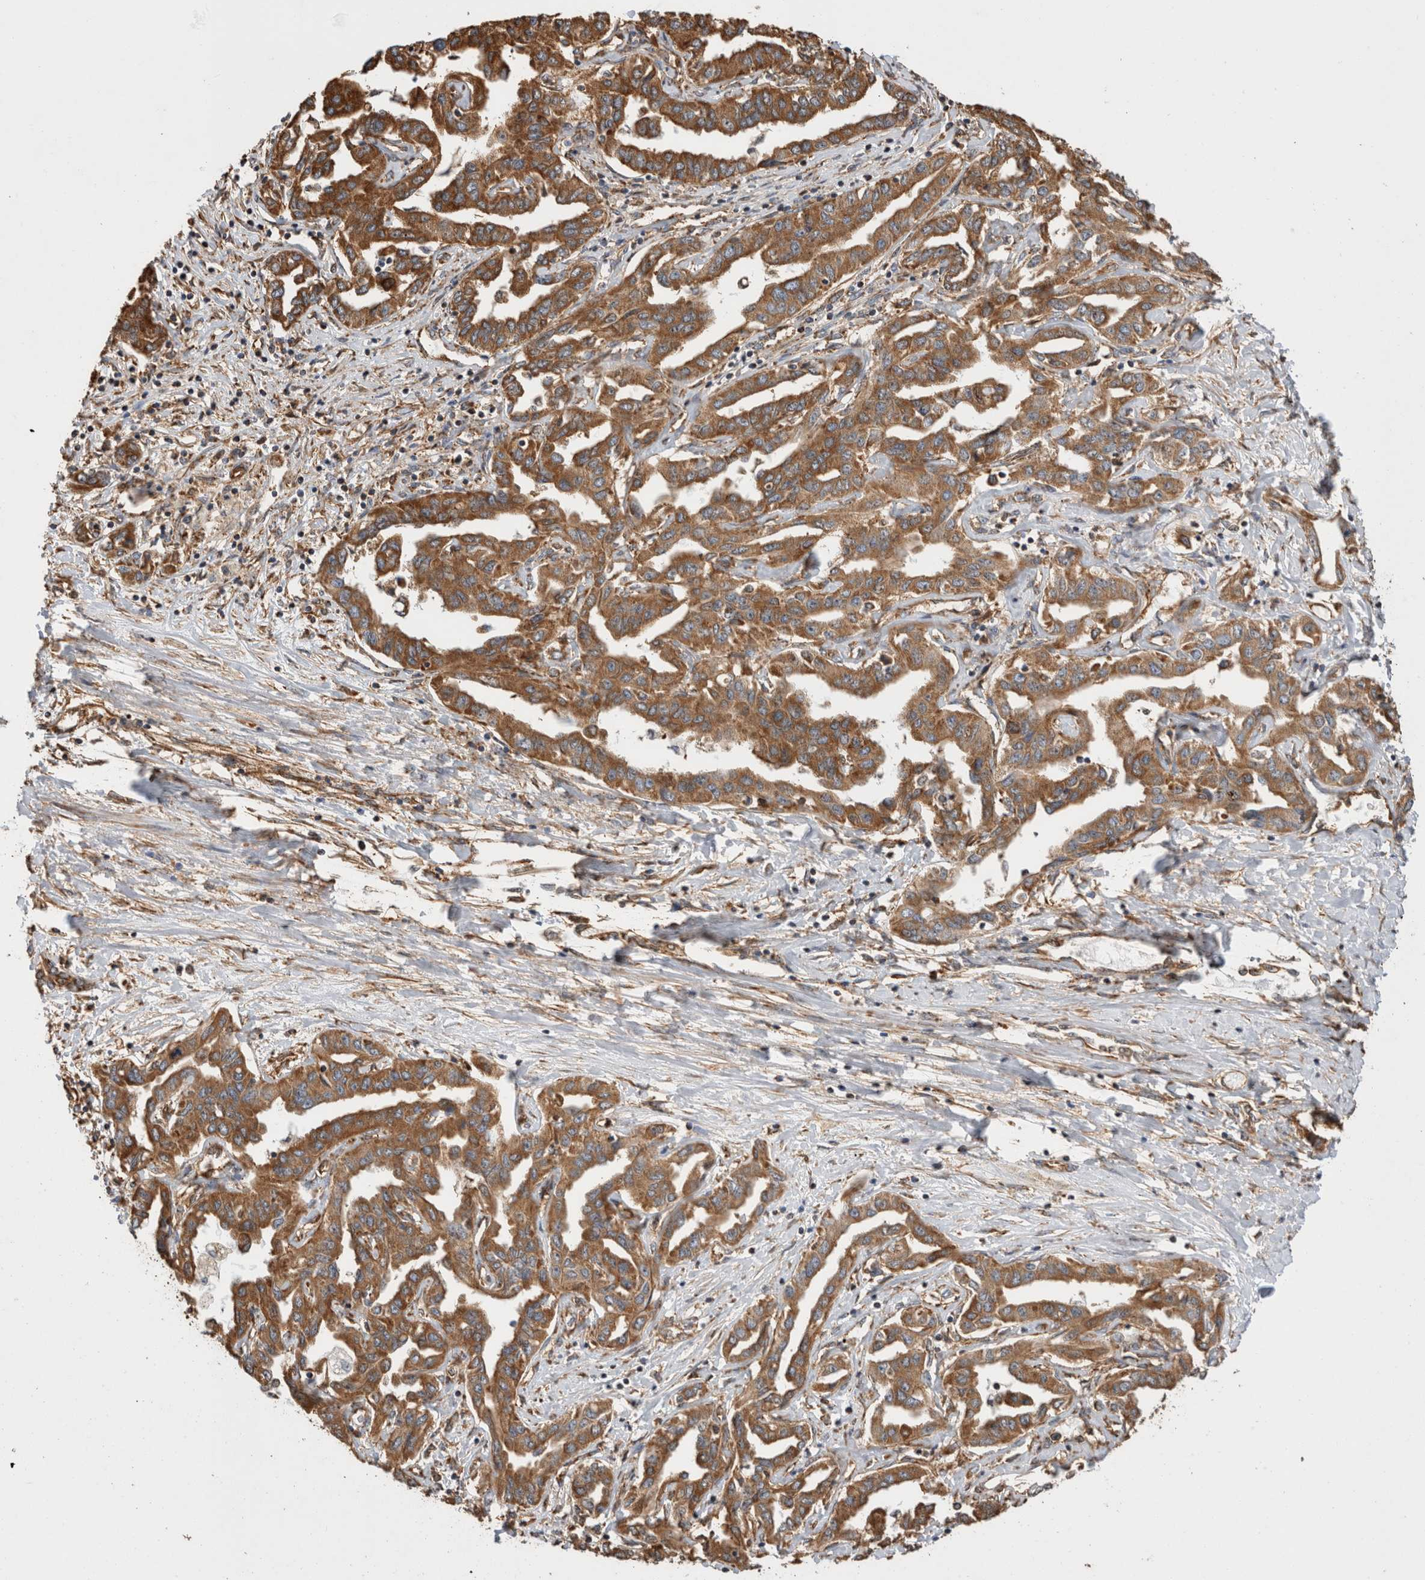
{"staining": {"intensity": "moderate", "quantity": ">75%", "location": "cytoplasmic/membranous"}, "tissue": "liver cancer", "cell_type": "Tumor cells", "image_type": "cancer", "snomed": [{"axis": "morphology", "description": "Cholangiocarcinoma"}, {"axis": "topography", "description": "Liver"}], "caption": "Immunohistochemistry staining of liver cancer (cholangiocarcinoma), which demonstrates medium levels of moderate cytoplasmic/membranous expression in about >75% of tumor cells indicating moderate cytoplasmic/membranous protein positivity. The staining was performed using DAB (3,3'-diaminobenzidine) (brown) for protein detection and nuclei were counterstained in hematoxylin (blue).", "gene": "ZNF397", "patient": {"sex": "male", "age": 59}}